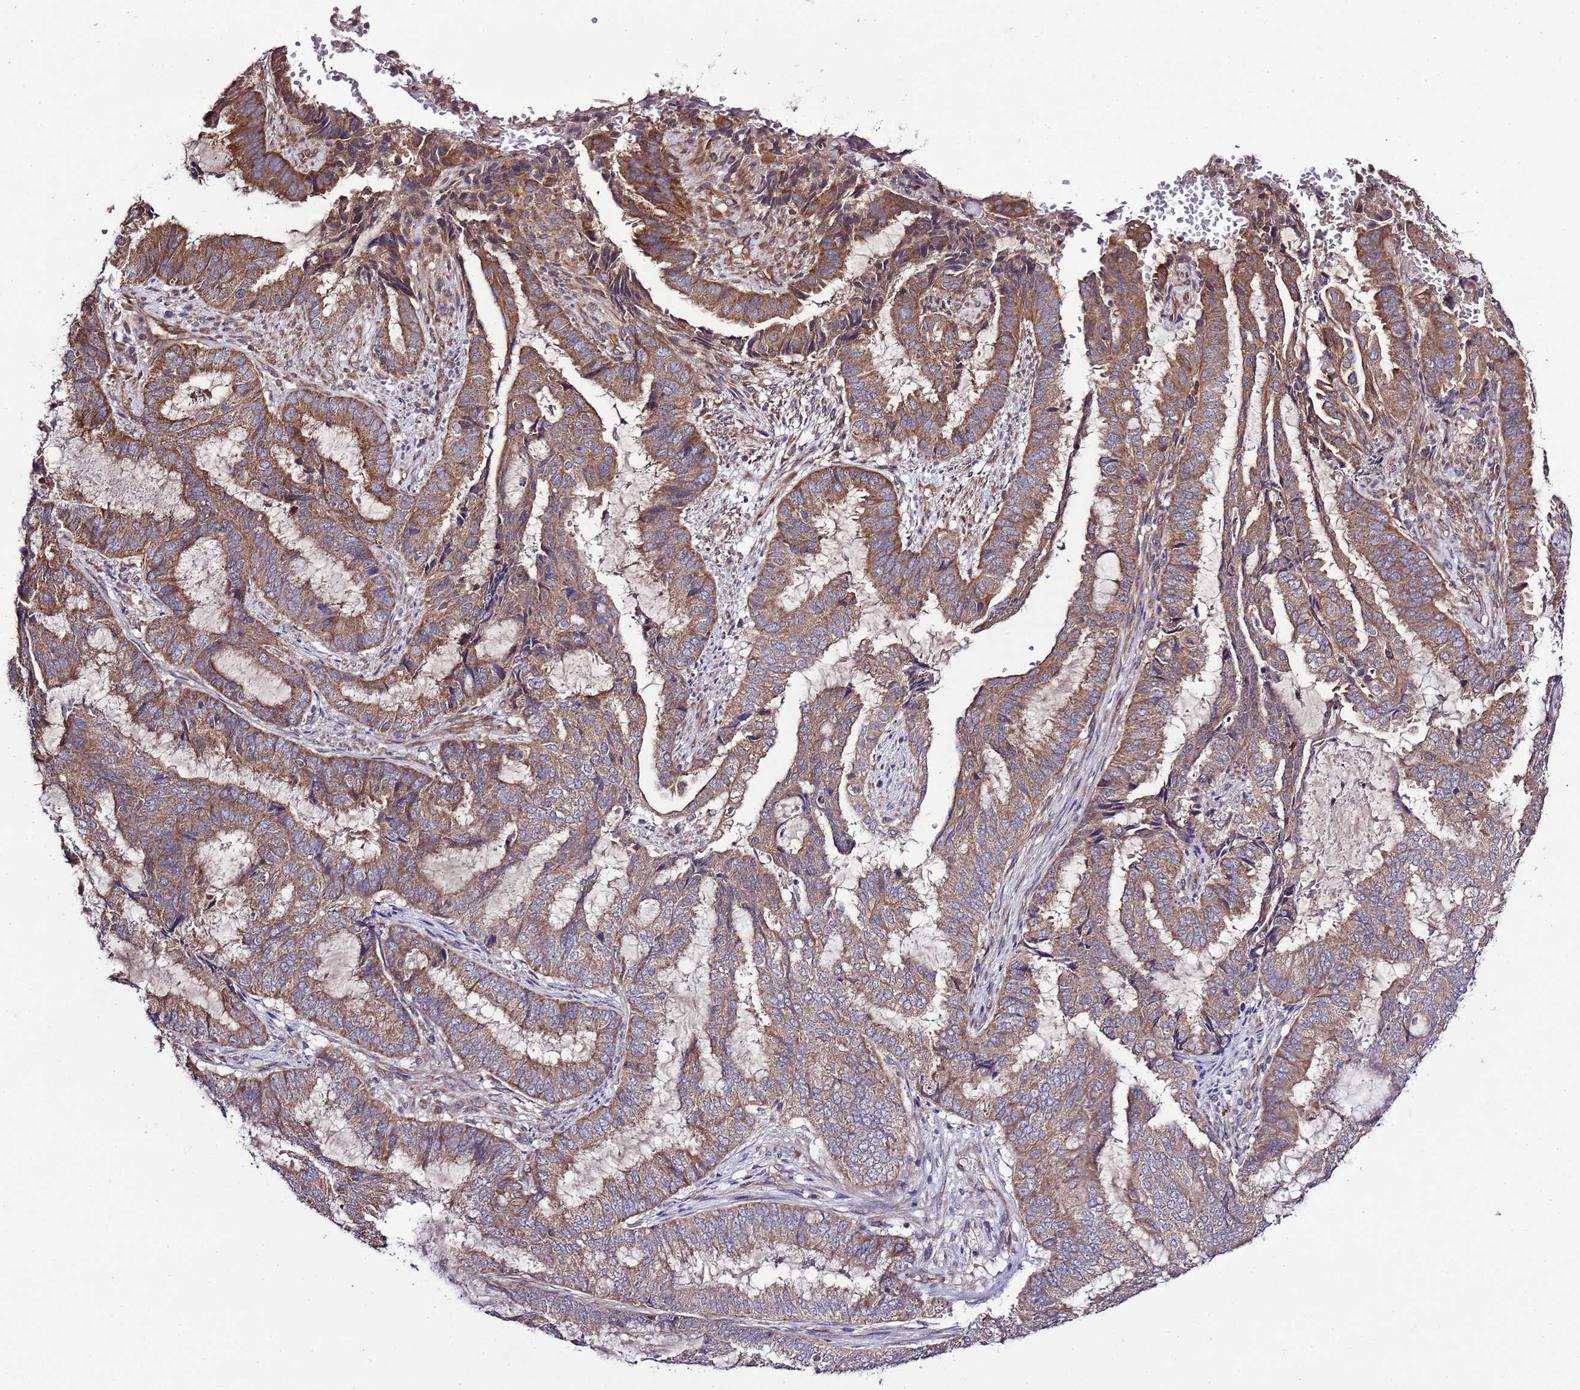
{"staining": {"intensity": "moderate", "quantity": ">75%", "location": "cytoplasmic/membranous"}, "tissue": "endometrial cancer", "cell_type": "Tumor cells", "image_type": "cancer", "snomed": [{"axis": "morphology", "description": "Adenocarcinoma, NOS"}, {"axis": "topography", "description": "Endometrium"}], "caption": "Moderate cytoplasmic/membranous protein expression is identified in about >75% of tumor cells in endometrial cancer (adenocarcinoma). (IHC, brightfield microscopy, high magnification).", "gene": "MFNG", "patient": {"sex": "female", "age": 51}}